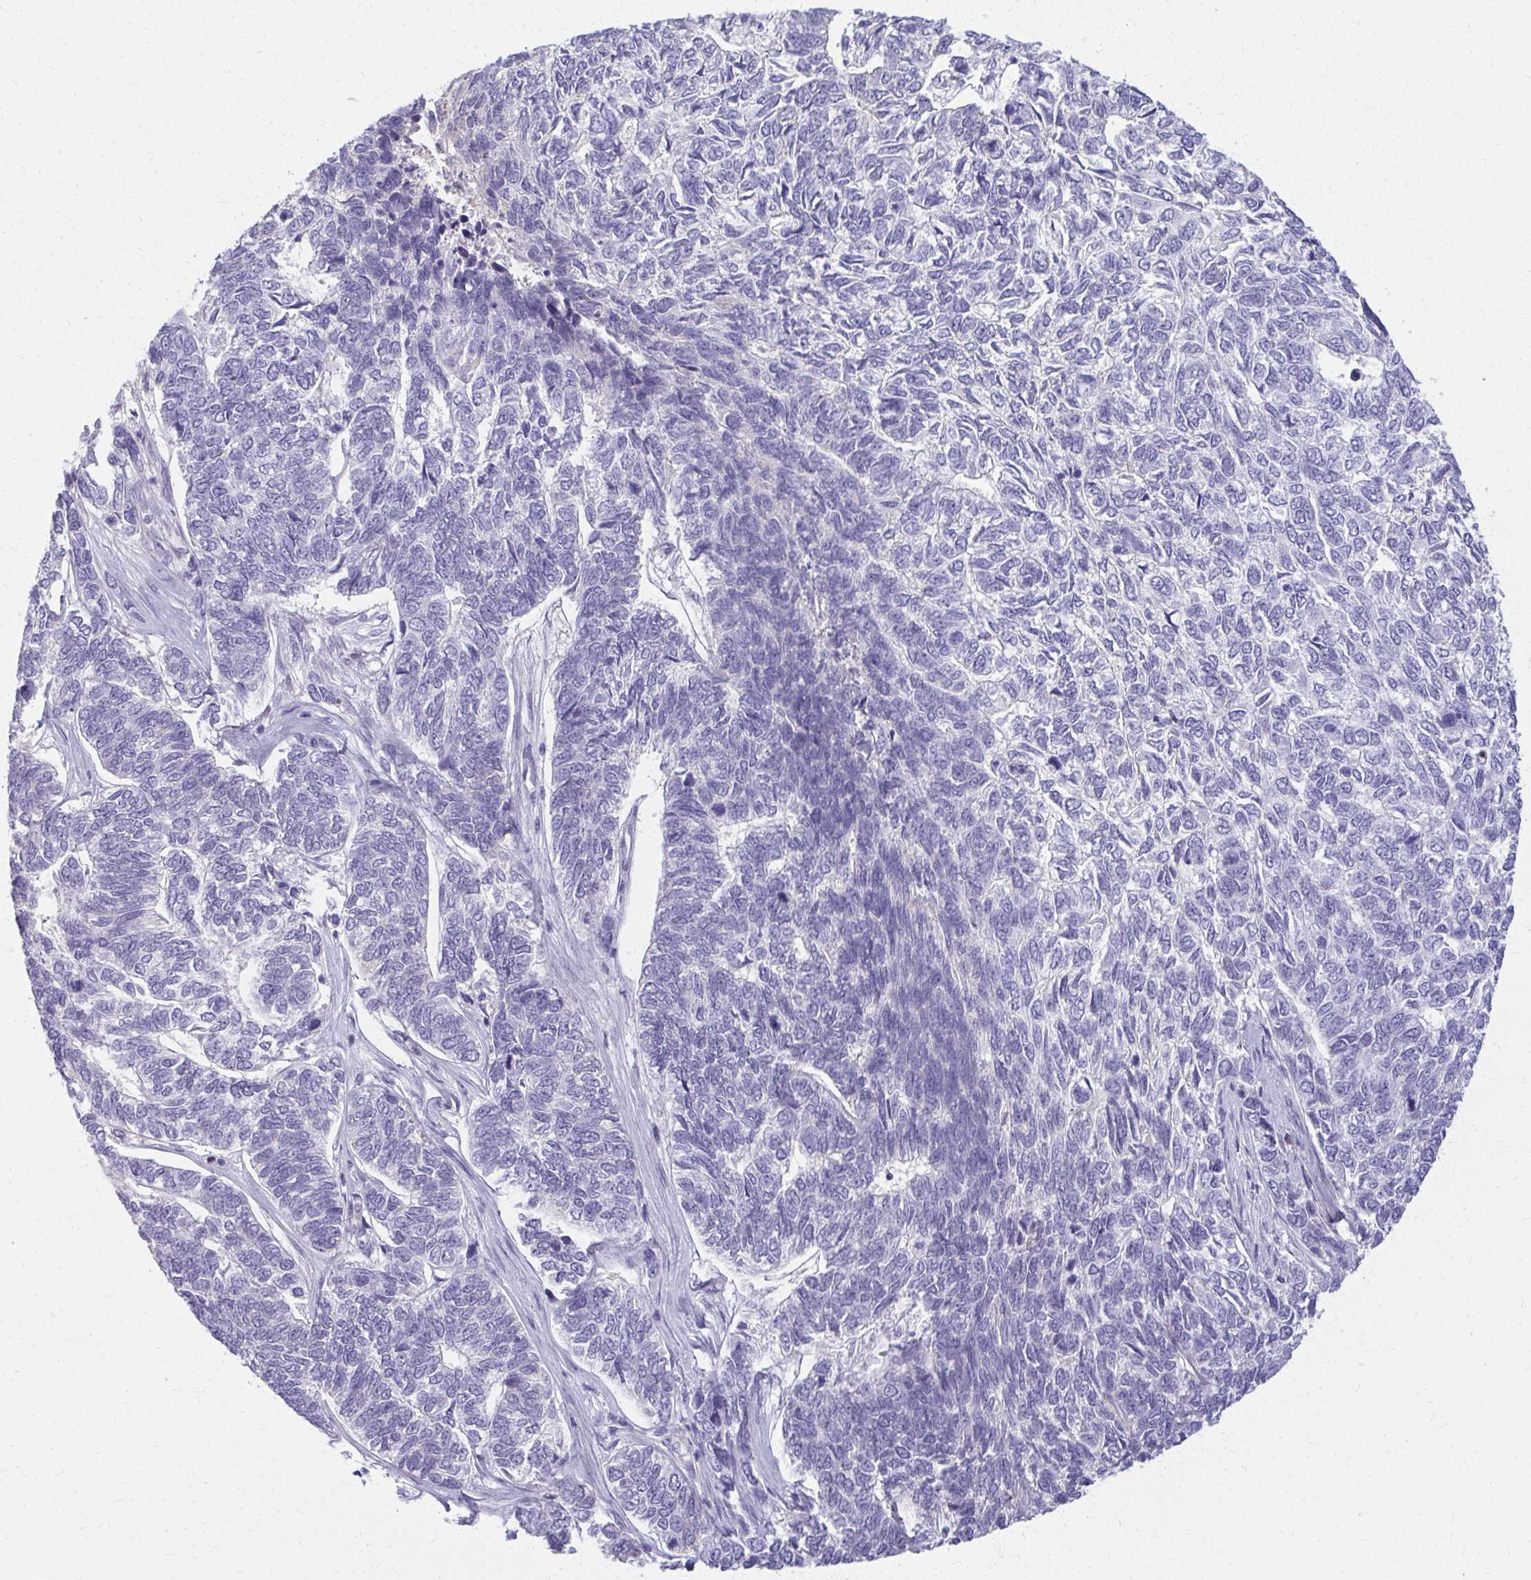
{"staining": {"intensity": "negative", "quantity": "none", "location": "none"}, "tissue": "skin cancer", "cell_type": "Tumor cells", "image_type": "cancer", "snomed": [{"axis": "morphology", "description": "Basal cell carcinoma"}, {"axis": "topography", "description": "Skin"}], "caption": "There is no significant staining in tumor cells of skin basal cell carcinoma.", "gene": "OR4M1", "patient": {"sex": "female", "age": 65}}